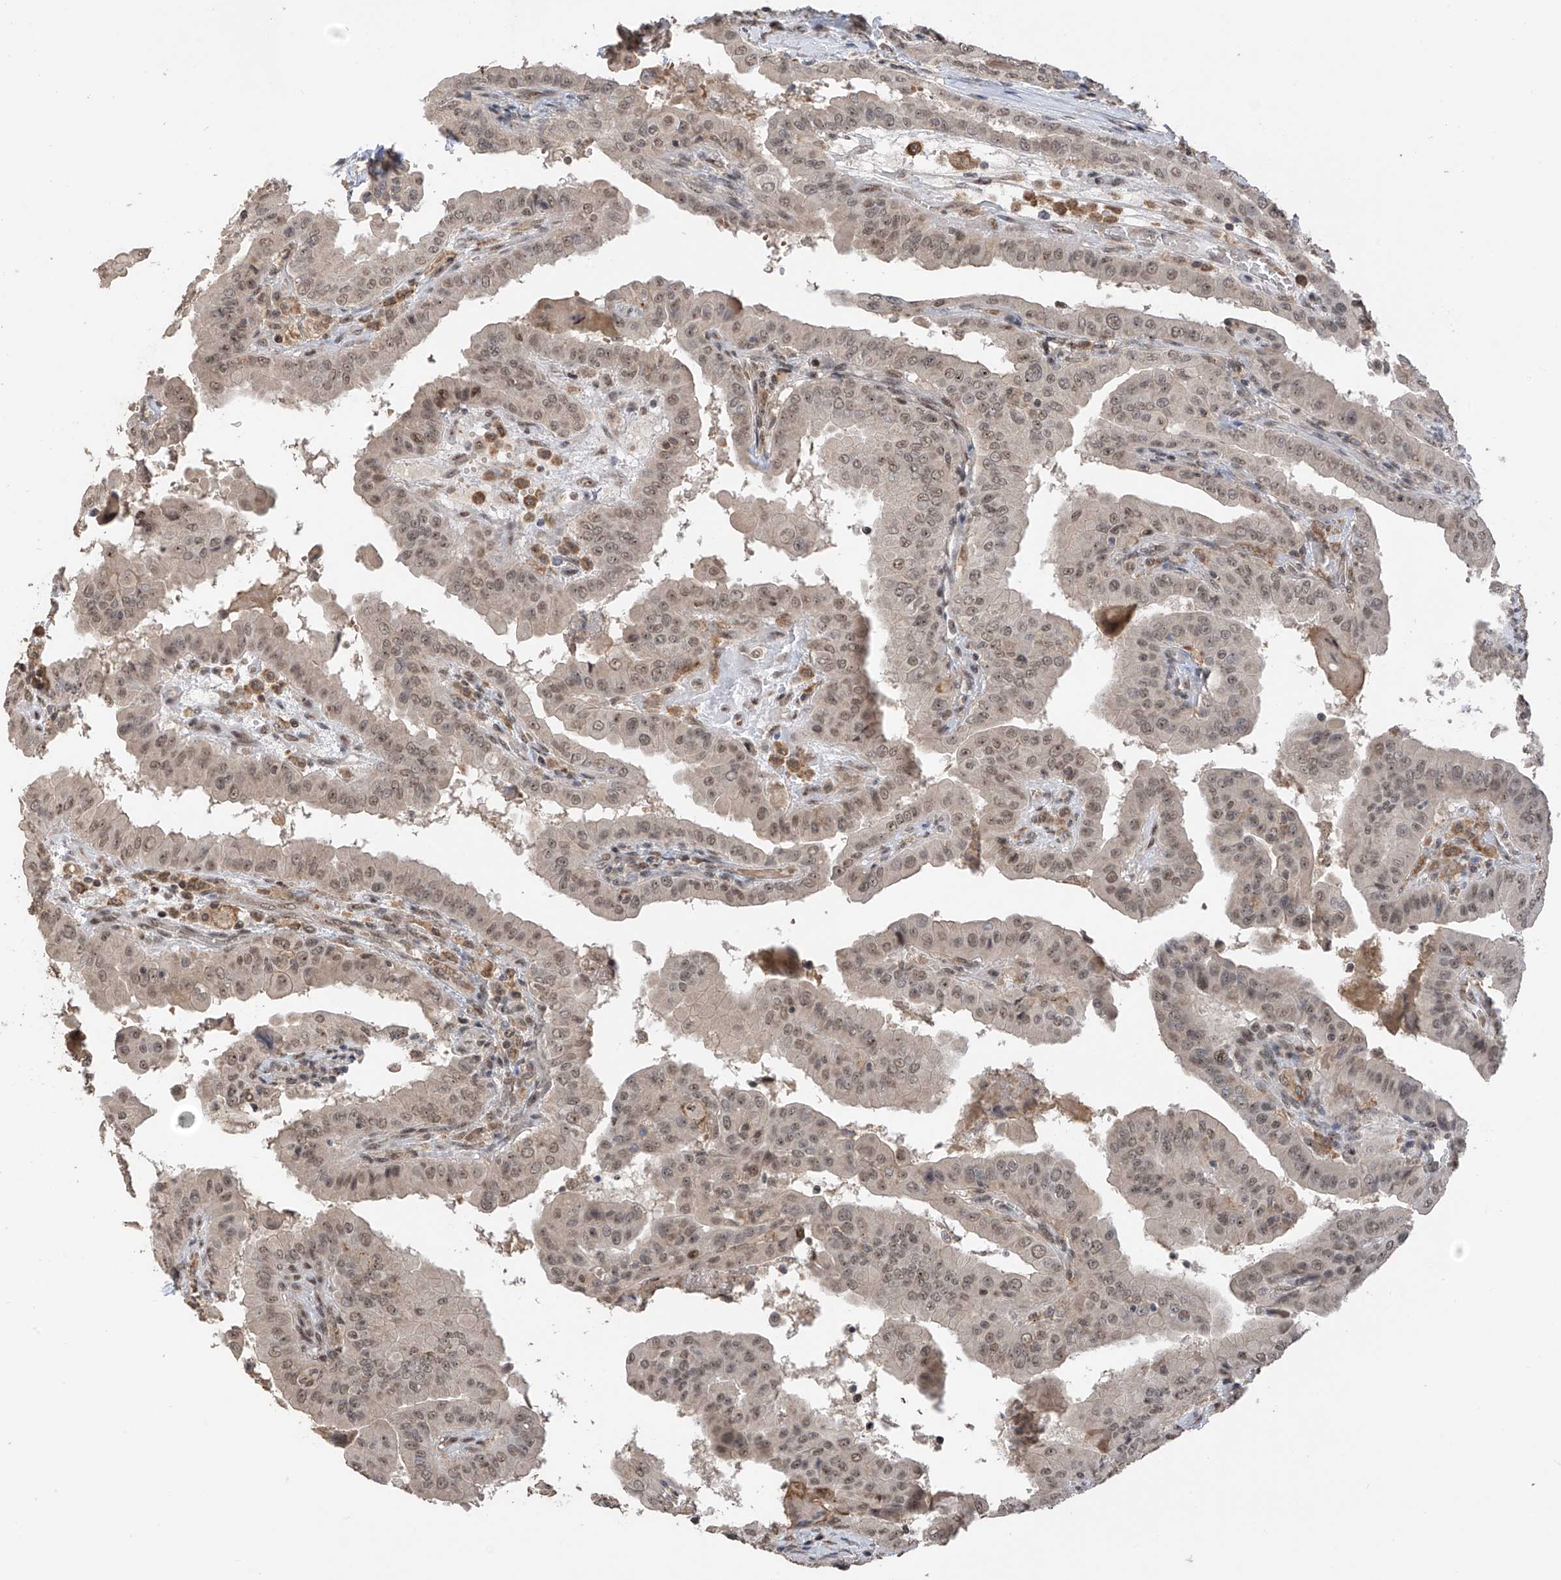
{"staining": {"intensity": "weak", "quantity": ">75%", "location": "cytoplasmic/membranous,nuclear"}, "tissue": "thyroid cancer", "cell_type": "Tumor cells", "image_type": "cancer", "snomed": [{"axis": "morphology", "description": "Papillary adenocarcinoma, NOS"}, {"axis": "topography", "description": "Thyroid gland"}], "caption": "Immunohistochemistry staining of thyroid cancer, which demonstrates low levels of weak cytoplasmic/membranous and nuclear positivity in approximately >75% of tumor cells indicating weak cytoplasmic/membranous and nuclear protein positivity. The staining was performed using DAB (brown) for protein detection and nuclei were counterstained in hematoxylin (blue).", "gene": "C1orf131", "patient": {"sex": "male", "age": 33}}